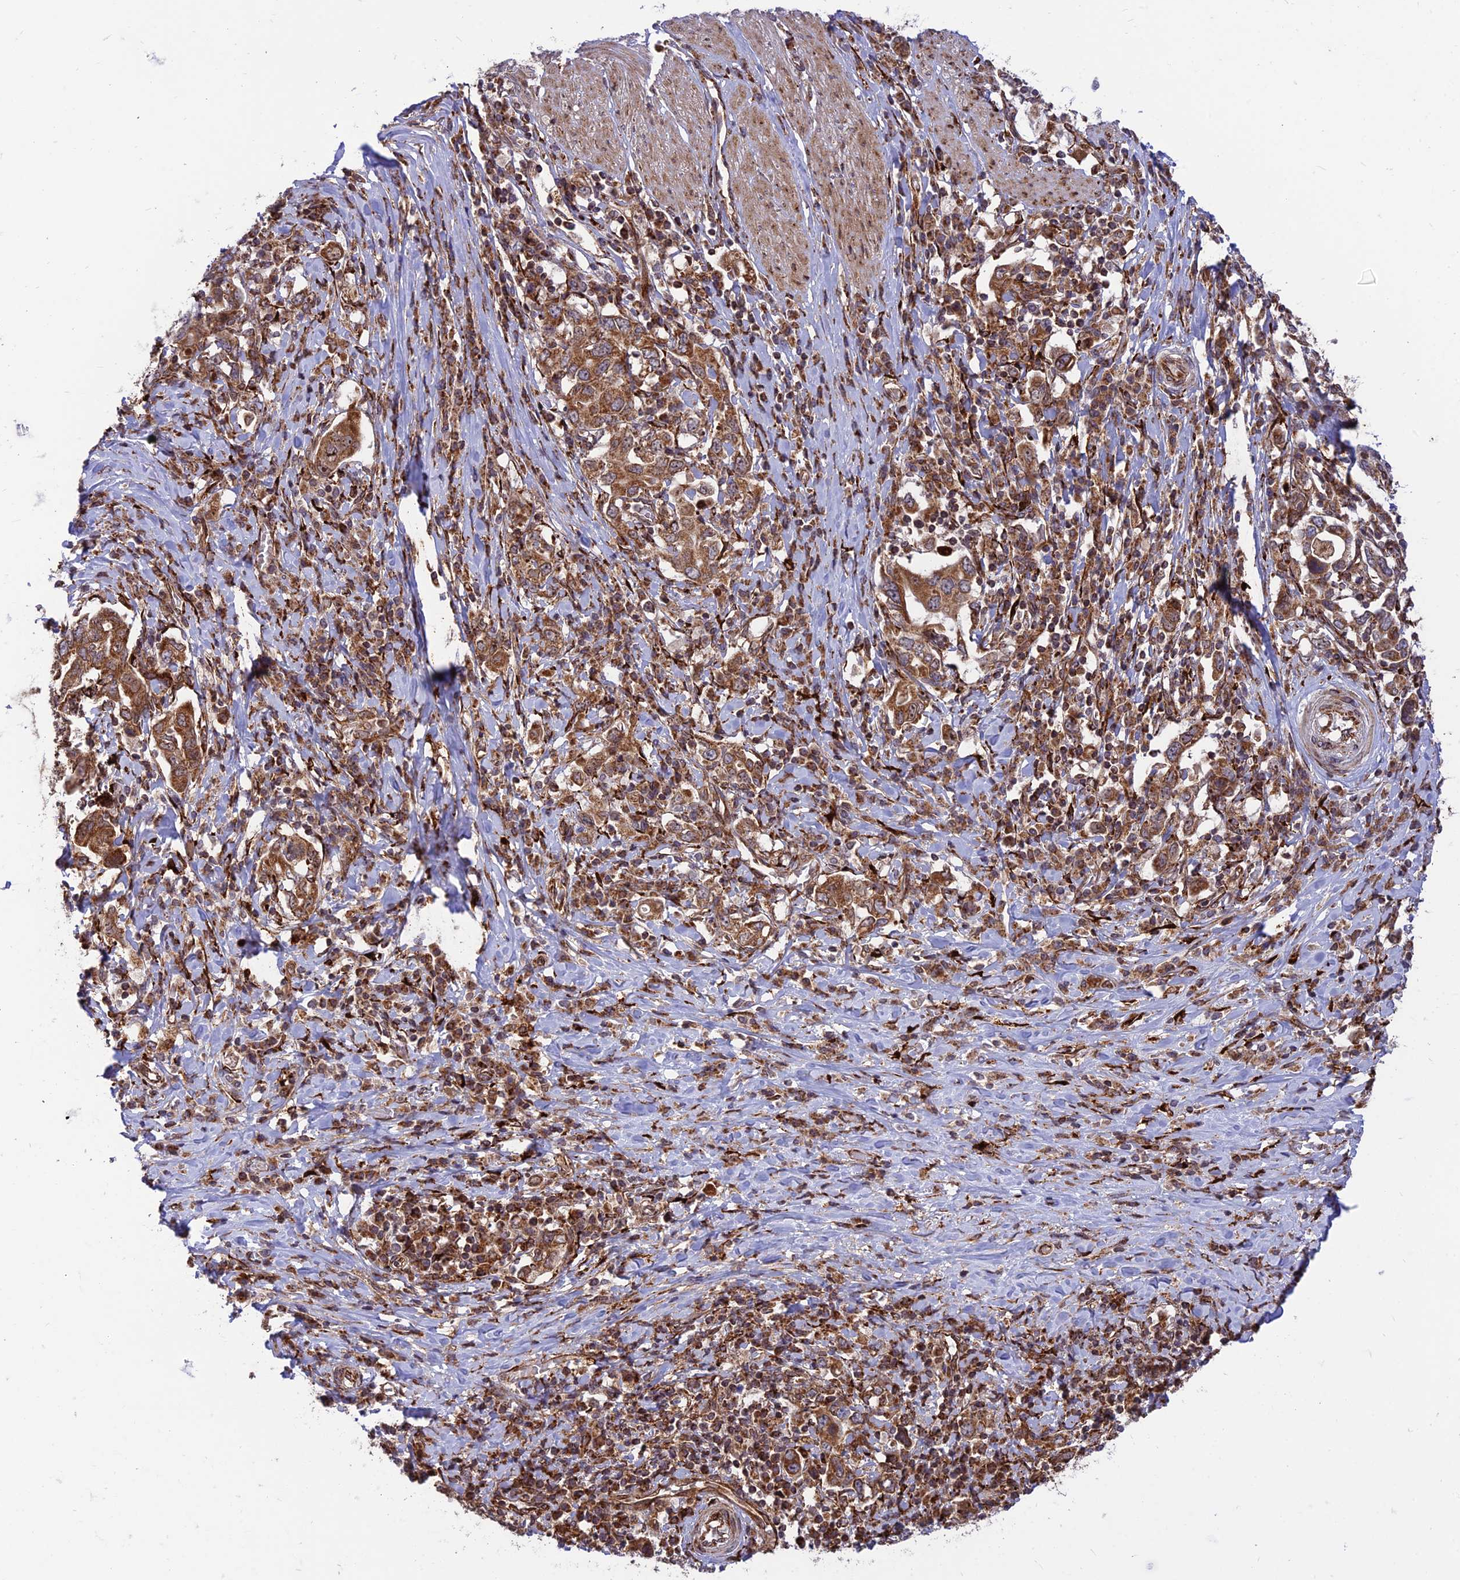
{"staining": {"intensity": "strong", "quantity": ">75%", "location": "cytoplasmic/membranous"}, "tissue": "stomach cancer", "cell_type": "Tumor cells", "image_type": "cancer", "snomed": [{"axis": "morphology", "description": "Adenocarcinoma, NOS"}, {"axis": "topography", "description": "Stomach, upper"}, {"axis": "topography", "description": "Stomach"}], "caption": "Protein expression analysis of adenocarcinoma (stomach) exhibits strong cytoplasmic/membranous expression in approximately >75% of tumor cells.", "gene": "CRTAP", "patient": {"sex": "male", "age": 62}}